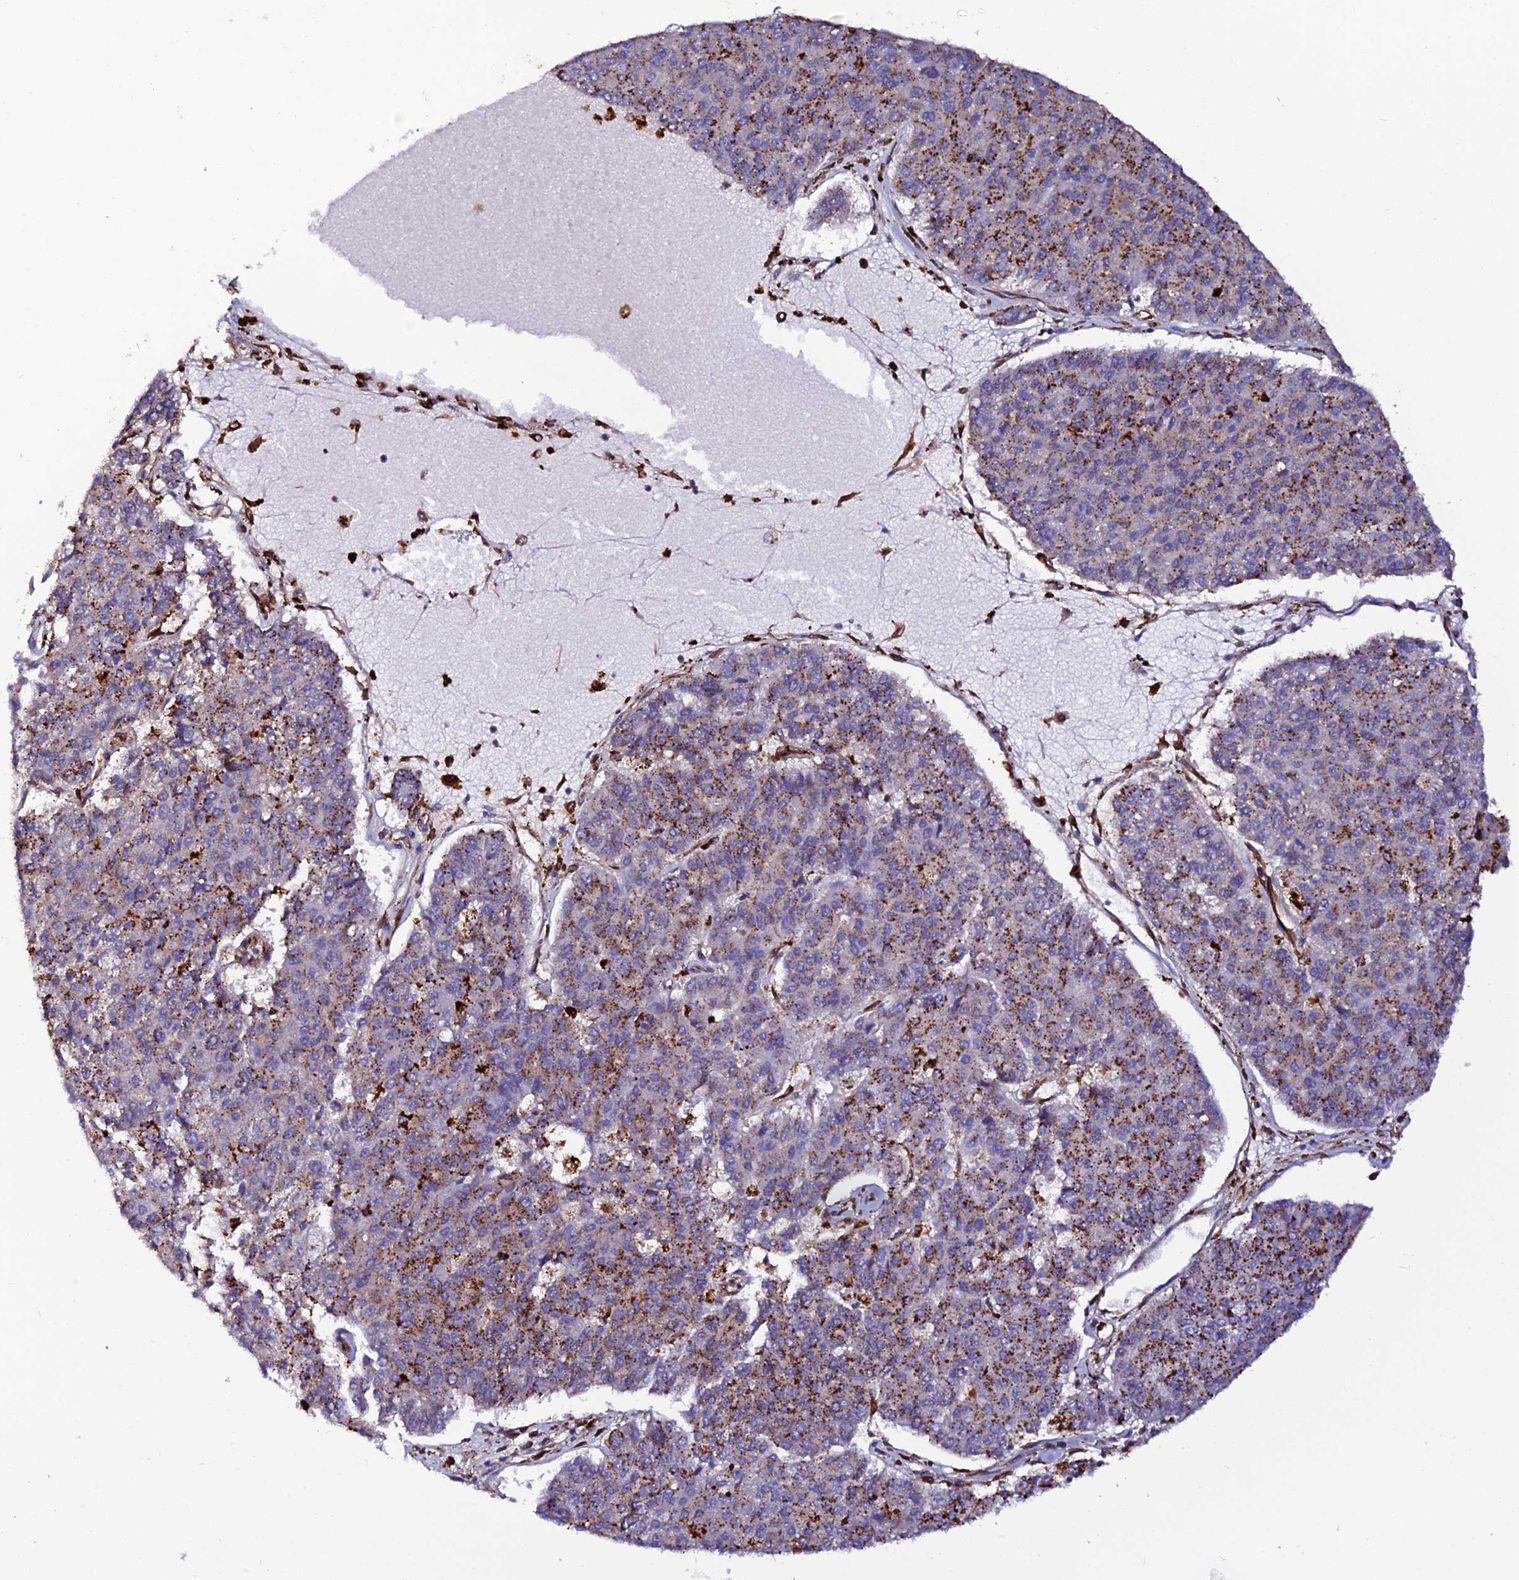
{"staining": {"intensity": "strong", "quantity": "25%-75%", "location": "cytoplasmic/membranous"}, "tissue": "pancreatic cancer", "cell_type": "Tumor cells", "image_type": "cancer", "snomed": [{"axis": "morphology", "description": "Adenocarcinoma, NOS"}, {"axis": "topography", "description": "Pancreas"}], "caption": "Tumor cells show strong cytoplasmic/membranous expression in approximately 25%-75% of cells in pancreatic adenocarcinoma. (brown staining indicates protein expression, while blue staining denotes nuclei).", "gene": "TRPV2", "patient": {"sex": "male", "age": 50}}